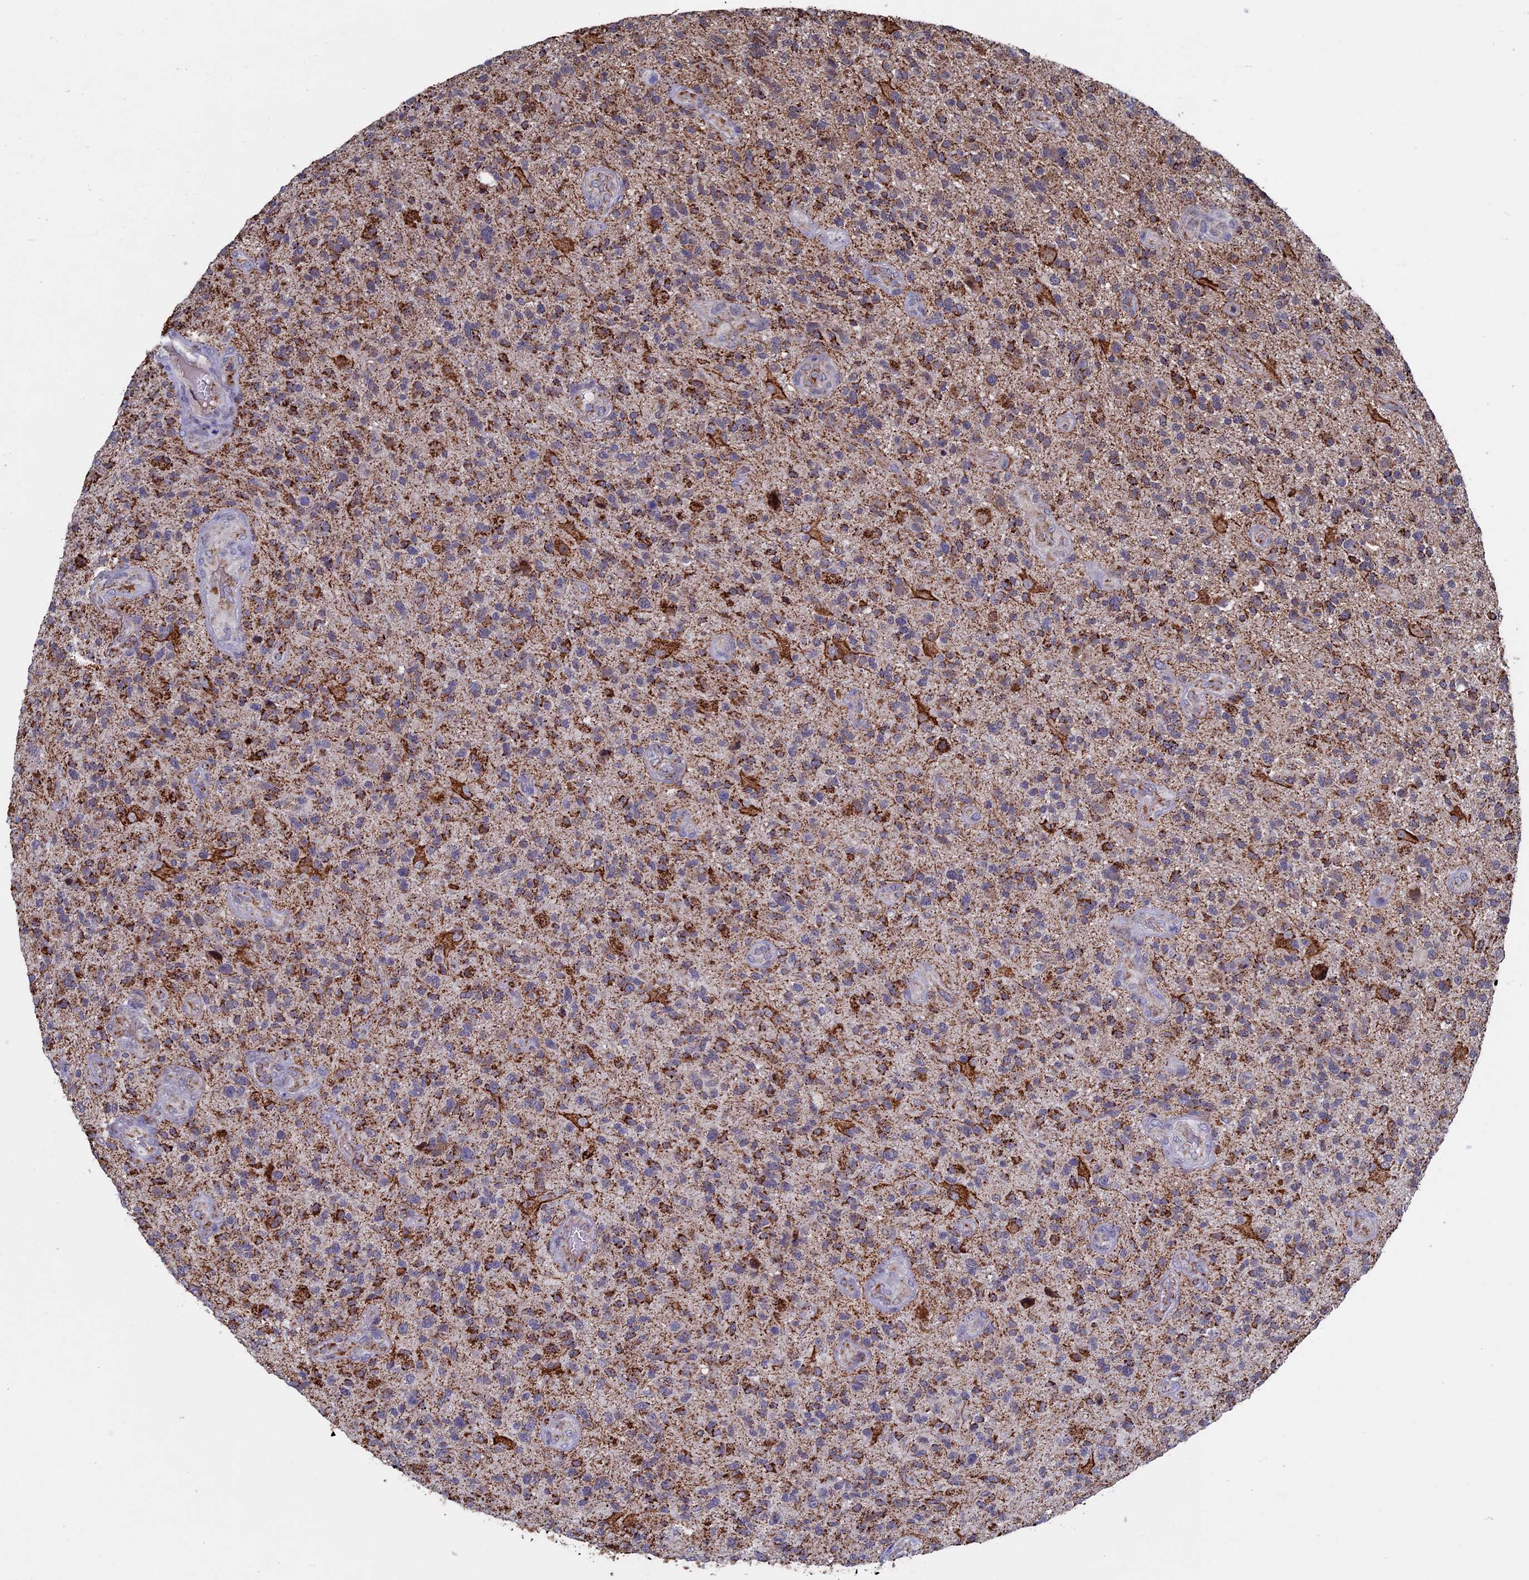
{"staining": {"intensity": "moderate", "quantity": "25%-75%", "location": "cytoplasmic/membranous"}, "tissue": "glioma", "cell_type": "Tumor cells", "image_type": "cancer", "snomed": [{"axis": "morphology", "description": "Glioma, malignant, High grade"}, {"axis": "topography", "description": "Brain"}], "caption": "Immunohistochemistry (IHC) image of glioma stained for a protein (brown), which shows medium levels of moderate cytoplasmic/membranous positivity in approximately 25%-75% of tumor cells.", "gene": "SEC24D", "patient": {"sex": "male", "age": 47}}